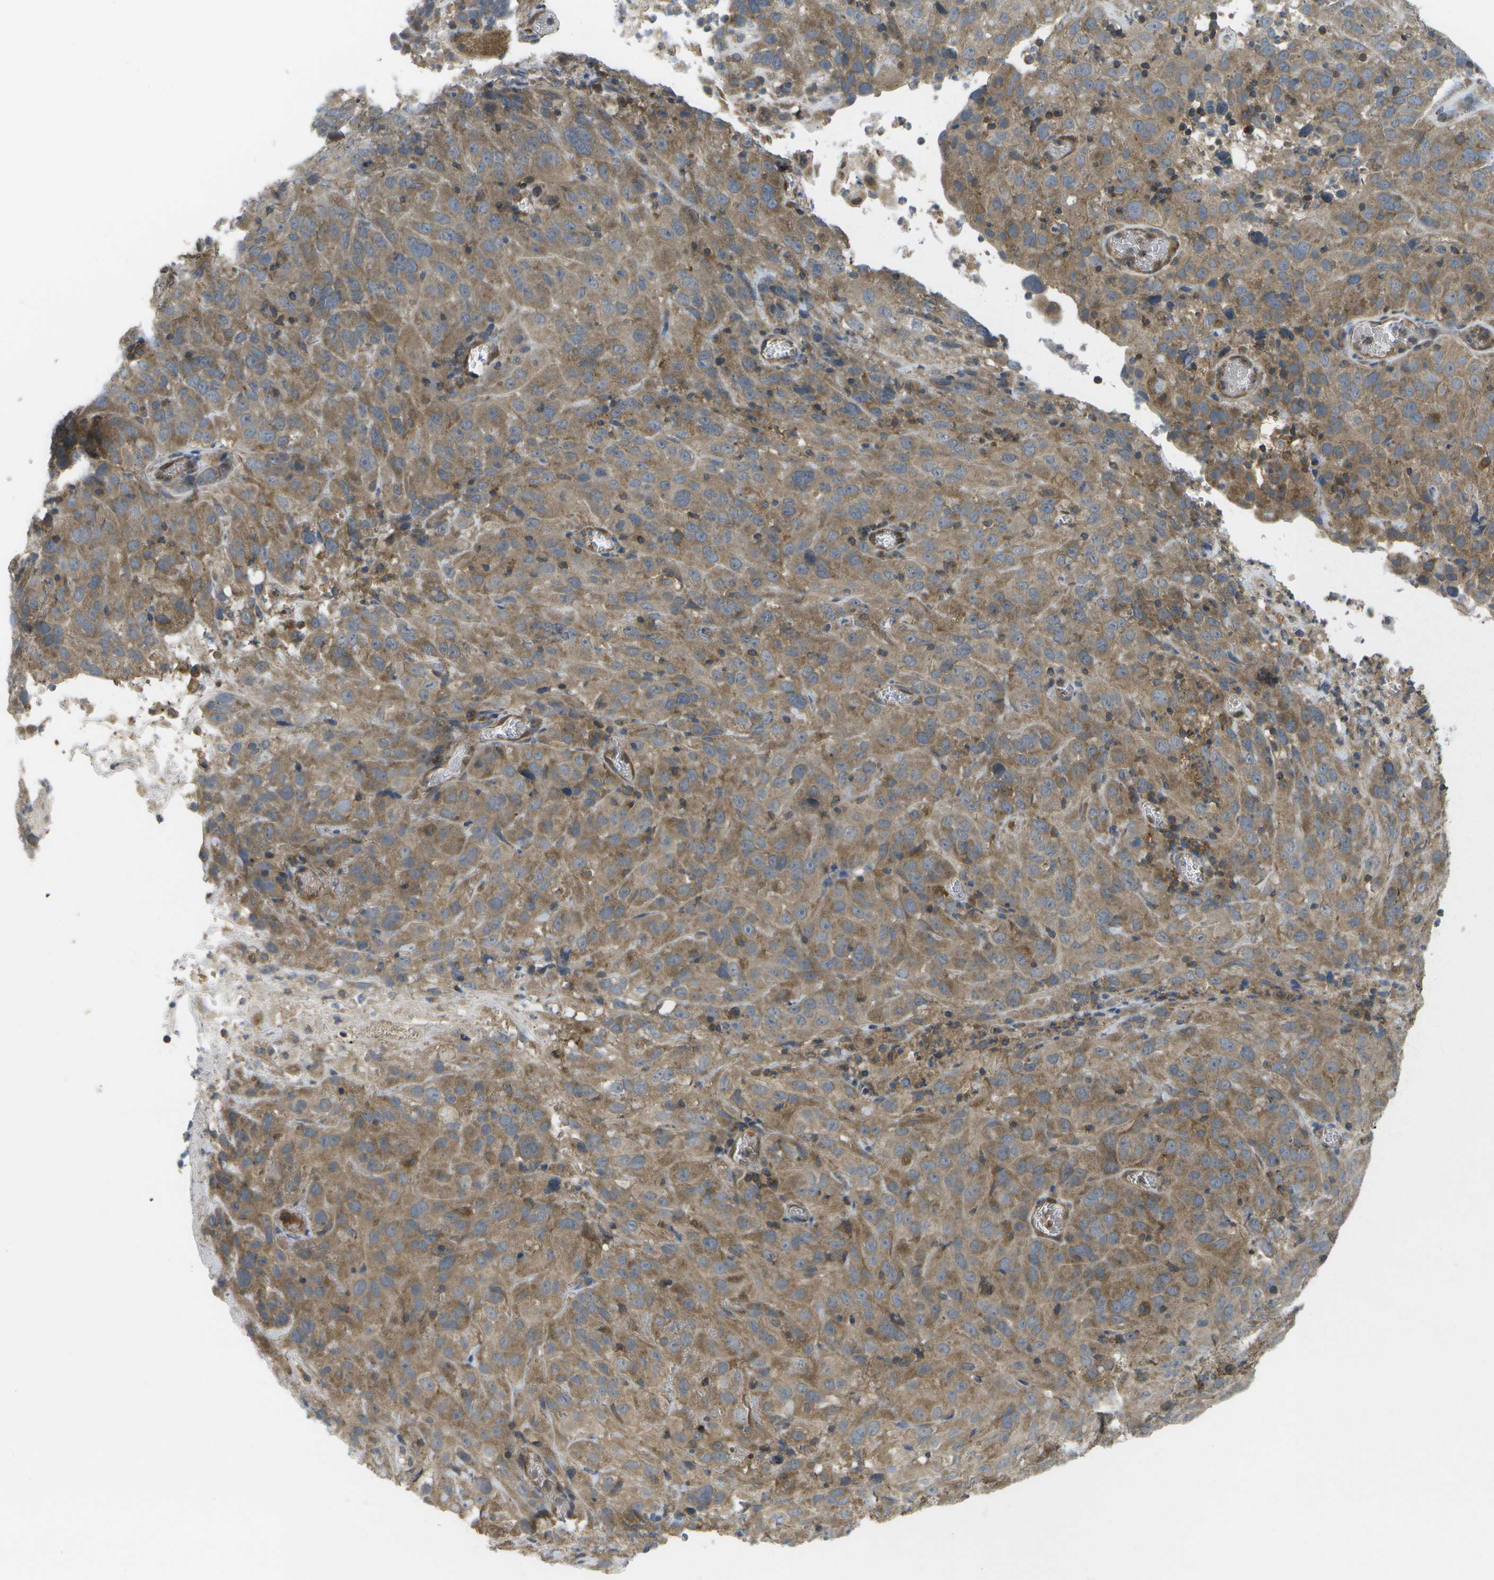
{"staining": {"intensity": "moderate", "quantity": ">75%", "location": "cytoplasmic/membranous"}, "tissue": "cervical cancer", "cell_type": "Tumor cells", "image_type": "cancer", "snomed": [{"axis": "morphology", "description": "Squamous cell carcinoma, NOS"}, {"axis": "topography", "description": "Cervix"}], "caption": "This histopathology image displays squamous cell carcinoma (cervical) stained with immunohistochemistry to label a protein in brown. The cytoplasmic/membranous of tumor cells show moderate positivity for the protein. Nuclei are counter-stained blue.", "gene": "DPM3", "patient": {"sex": "female", "age": 32}}